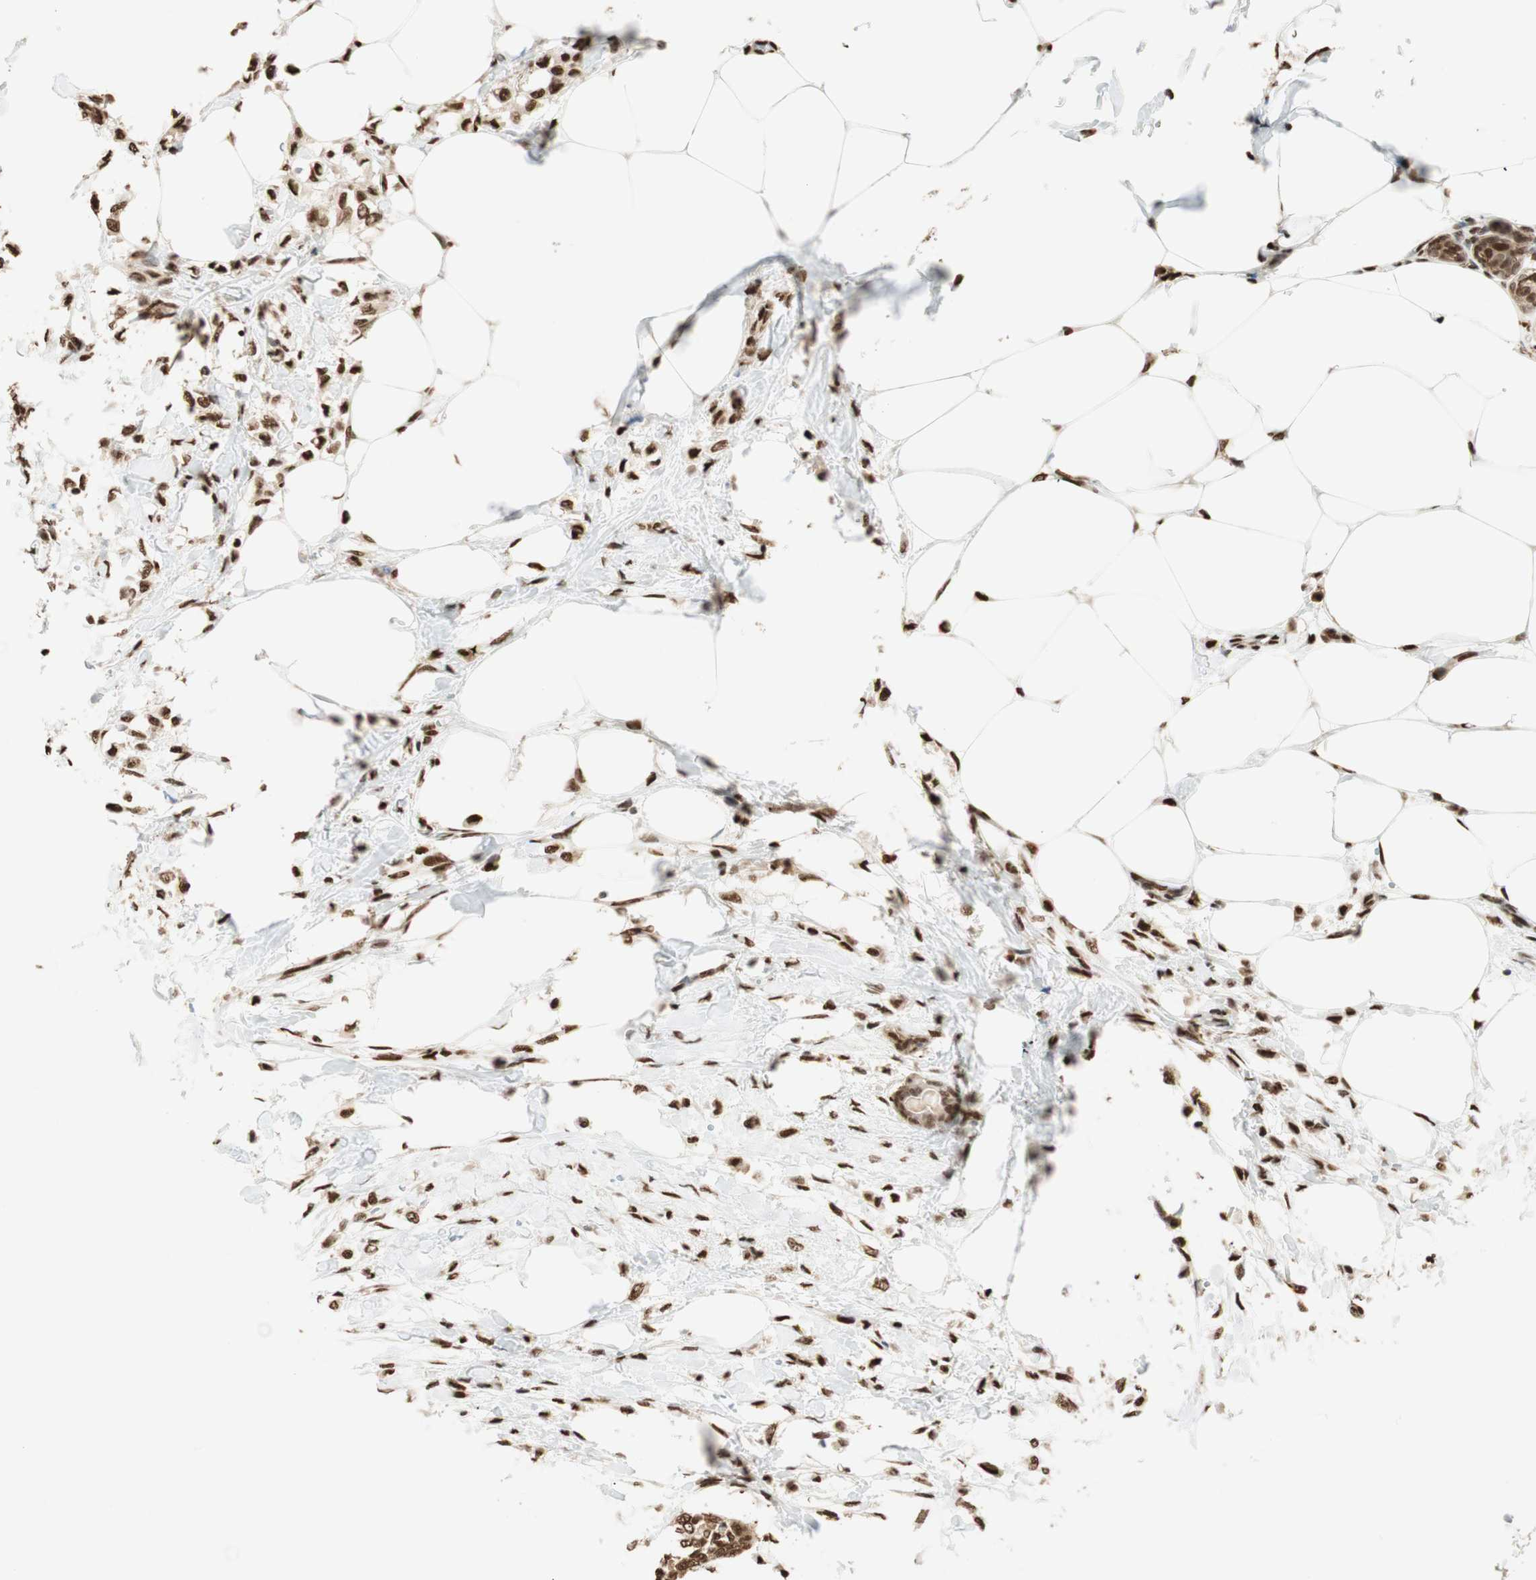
{"staining": {"intensity": "strong", "quantity": ">75%", "location": "nuclear"}, "tissue": "breast cancer", "cell_type": "Tumor cells", "image_type": "cancer", "snomed": [{"axis": "morphology", "description": "Lobular carcinoma, in situ"}, {"axis": "morphology", "description": "Lobular carcinoma"}, {"axis": "topography", "description": "Breast"}], "caption": "High-power microscopy captured an immunohistochemistry (IHC) histopathology image of lobular carcinoma (breast), revealing strong nuclear expression in approximately >75% of tumor cells.", "gene": "FANCG", "patient": {"sex": "female", "age": 41}}